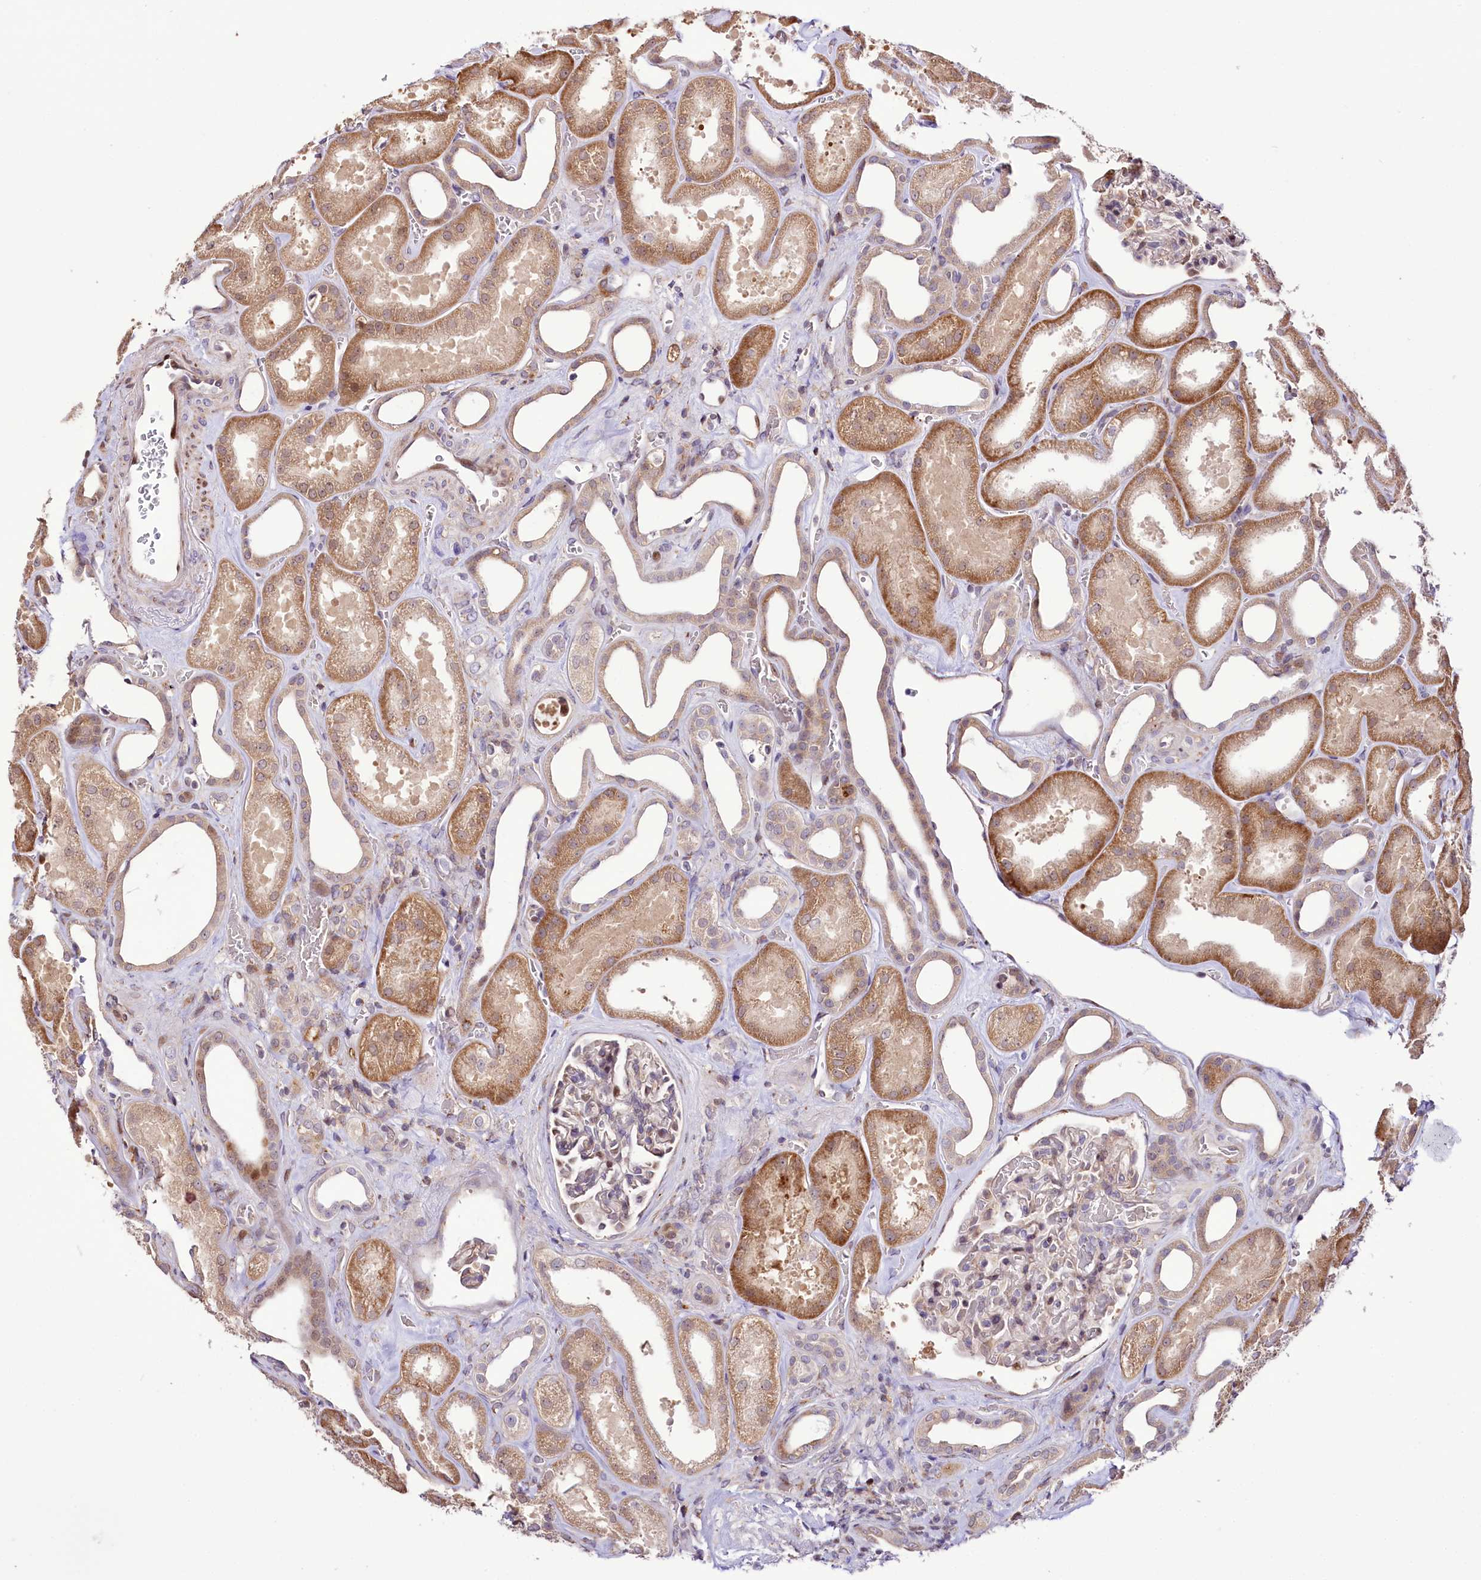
{"staining": {"intensity": "moderate", "quantity": "<25%", "location": "nuclear"}, "tissue": "kidney", "cell_type": "Cells in glomeruli", "image_type": "normal", "snomed": [{"axis": "morphology", "description": "Normal tissue, NOS"}, {"axis": "morphology", "description": "Adenocarcinoma, NOS"}, {"axis": "topography", "description": "Kidney"}], "caption": "Approximately <25% of cells in glomeruli in benign human kidney demonstrate moderate nuclear protein staining as visualized by brown immunohistochemical staining.", "gene": "CUTC", "patient": {"sex": "female", "age": 68}}